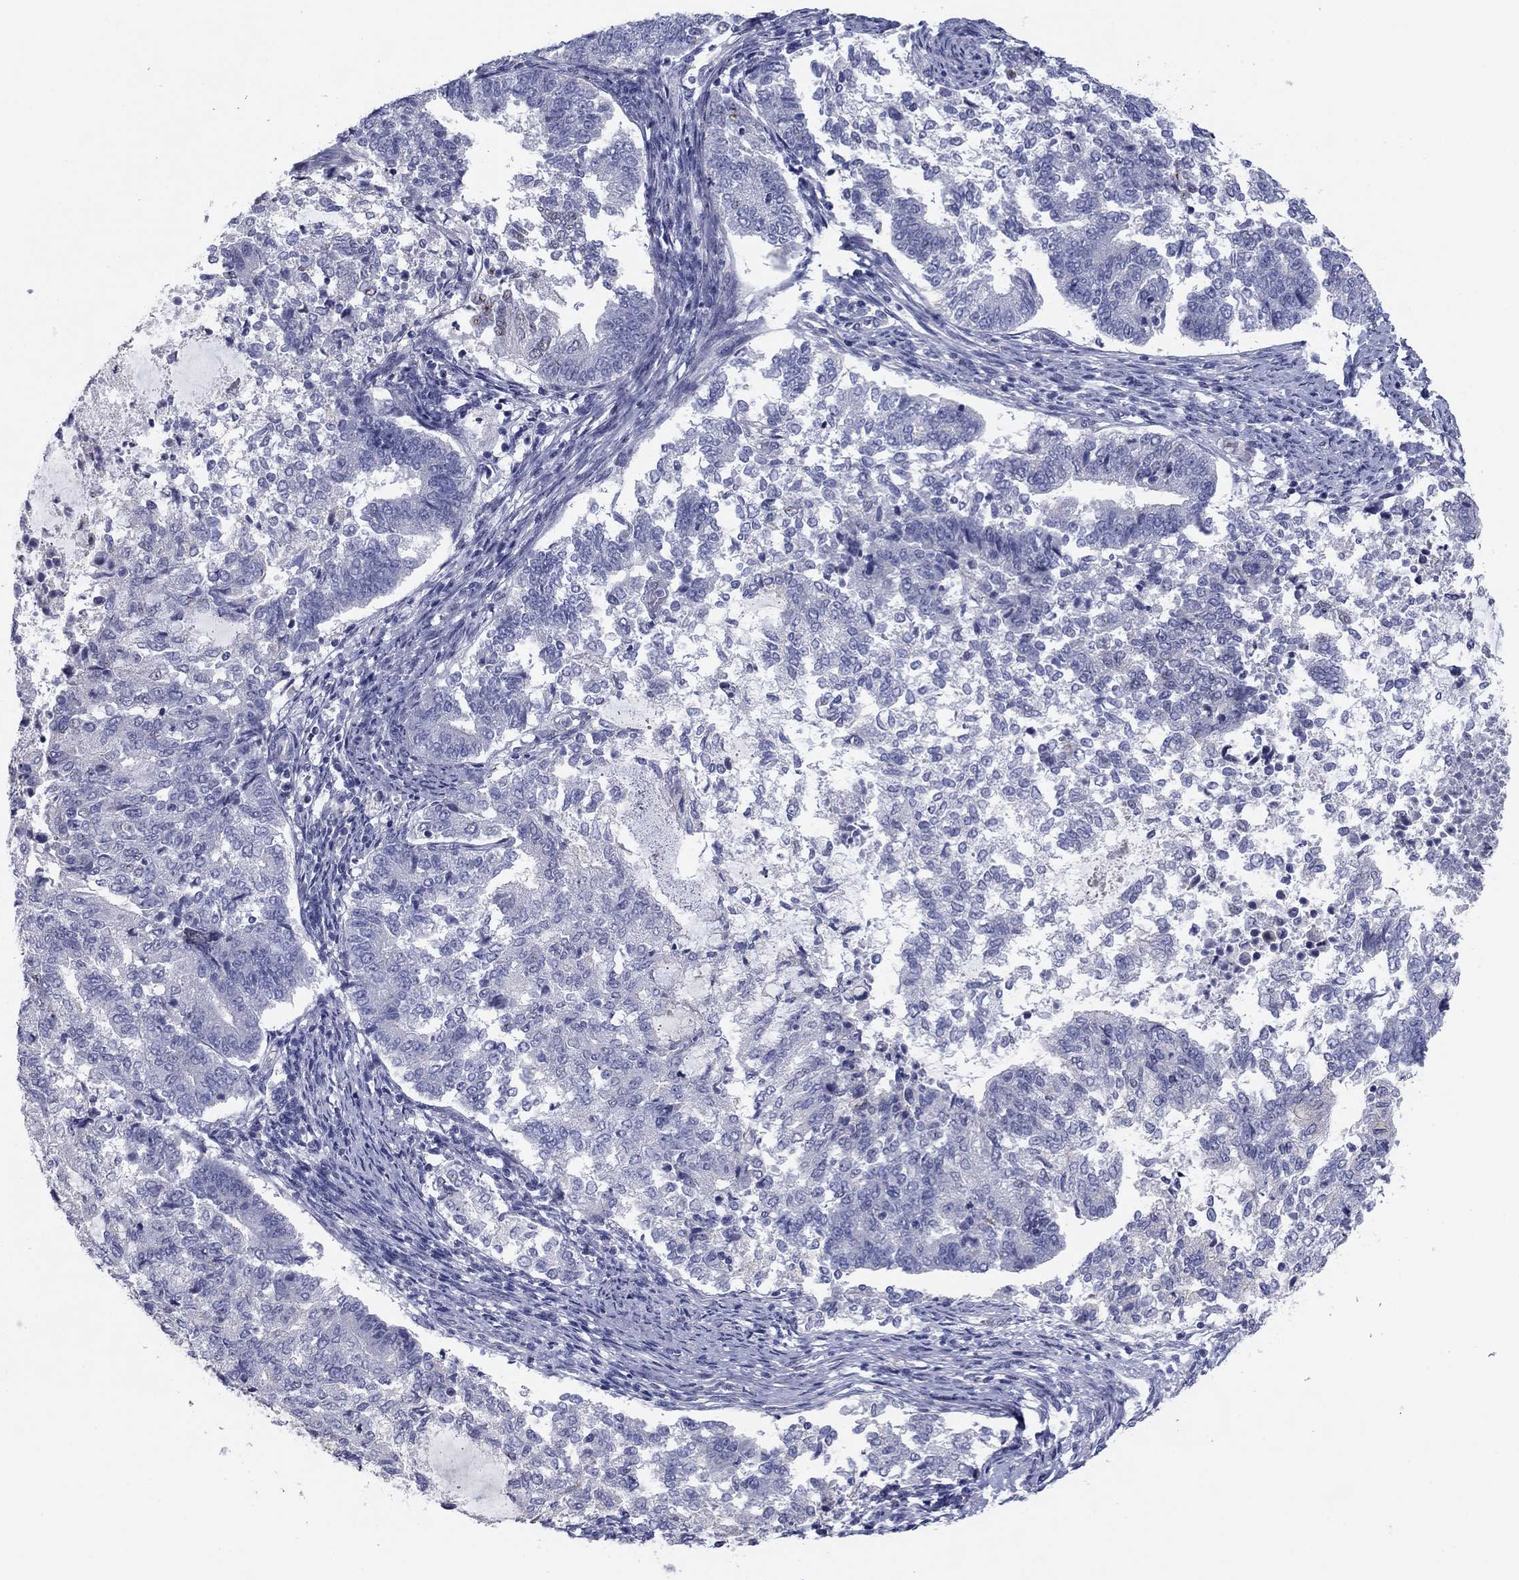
{"staining": {"intensity": "negative", "quantity": "none", "location": "none"}, "tissue": "endometrial cancer", "cell_type": "Tumor cells", "image_type": "cancer", "snomed": [{"axis": "morphology", "description": "Adenocarcinoma, NOS"}, {"axis": "topography", "description": "Endometrium"}], "caption": "Human endometrial adenocarcinoma stained for a protein using immunohistochemistry (IHC) reveals no expression in tumor cells.", "gene": "SEPTIN3", "patient": {"sex": "female", "age": 65}}